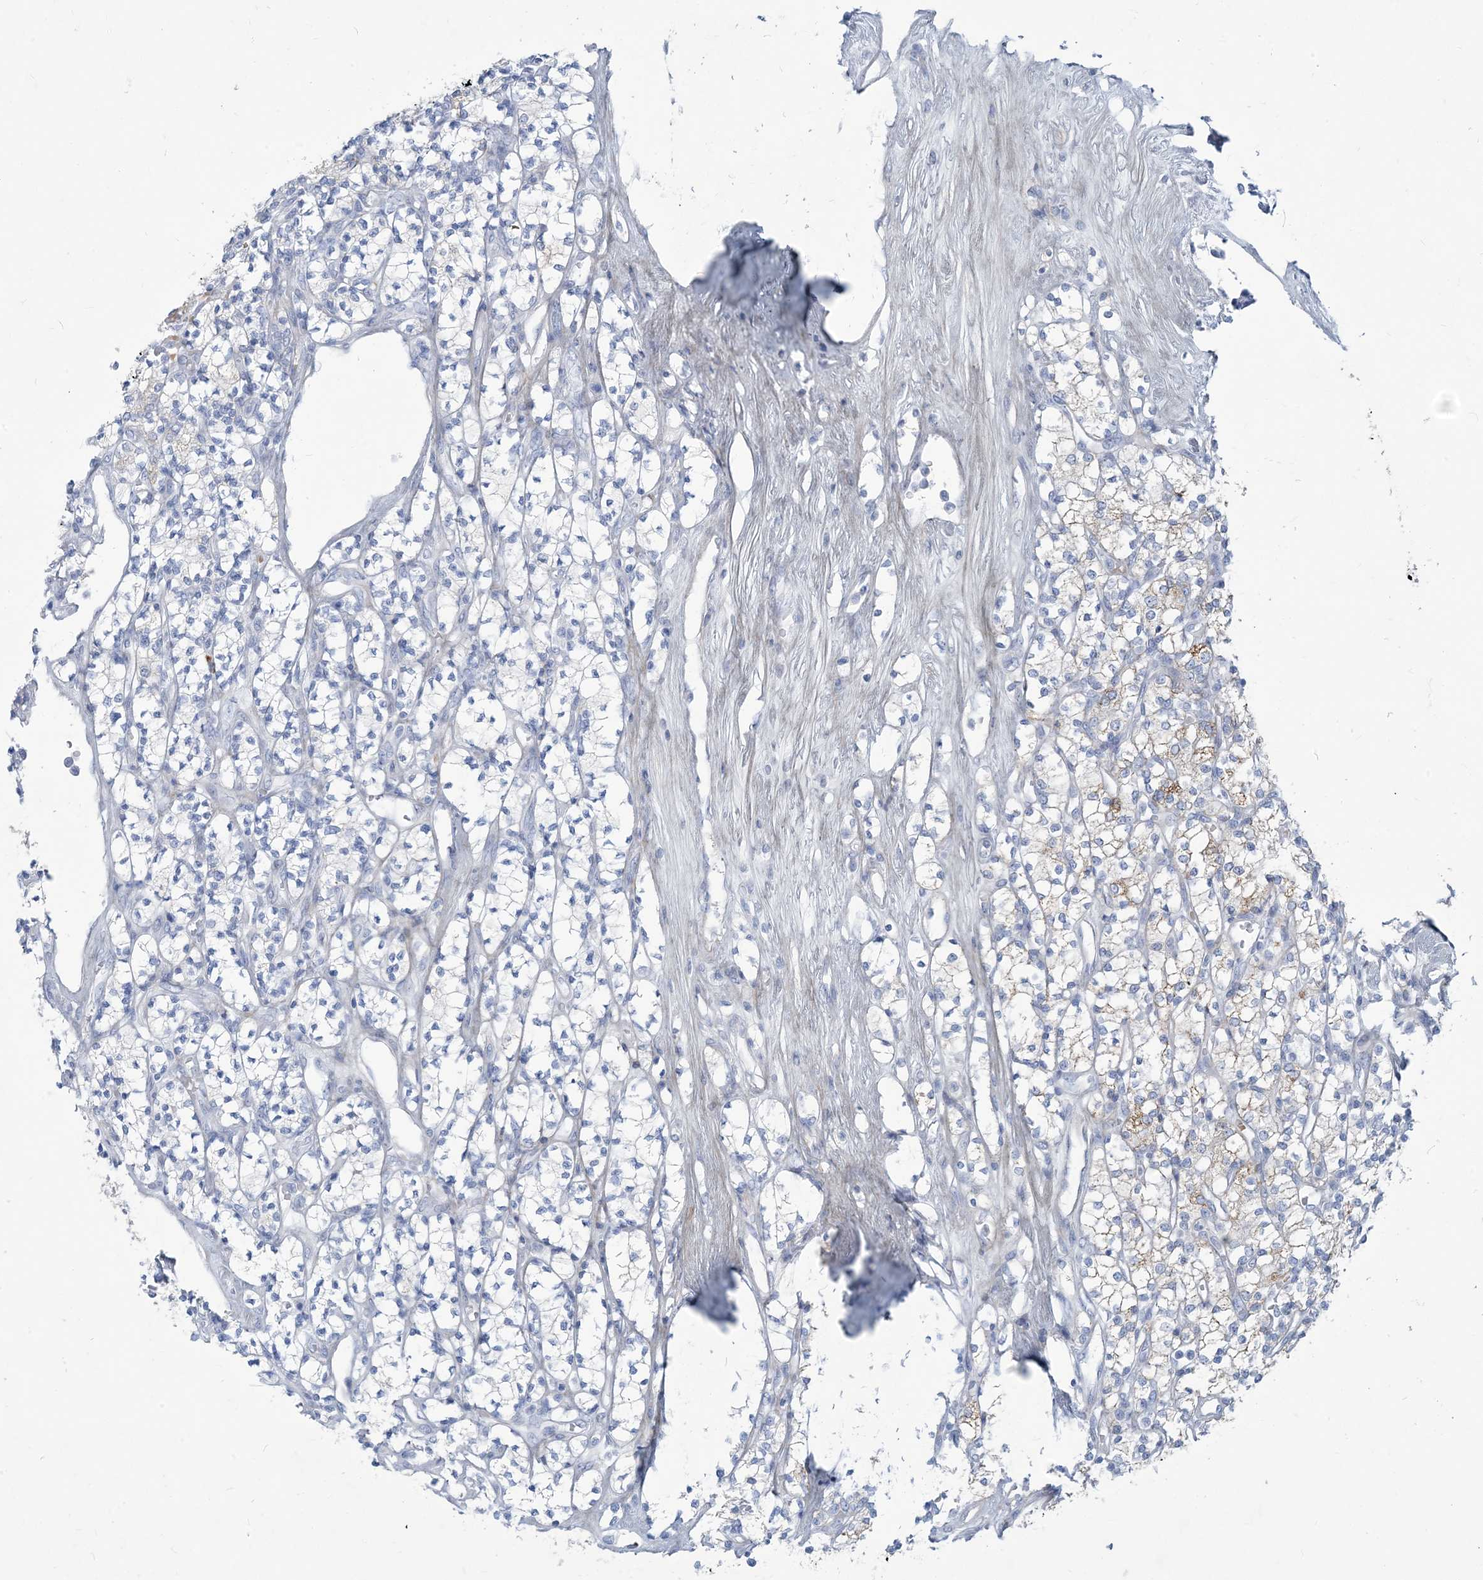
{"staining": {"intensity": "negative", "quantity": "none", "location": "none"}, "tissue": "renal cancer", "cell_type": "Tumor cells", "image_type": "cancer", "snomed": [{"axis": "morphology", "description": "Adenocarcinoma, NOS"}, {"axis": "topography", "description": "Kidney"}], "caption": "Immunohistochemical staining of human renal adenocarcinoma displays no significant expression in tumor cells.", "gene": "MOXD1", "patient": {"sex": "male", "age": 77}}